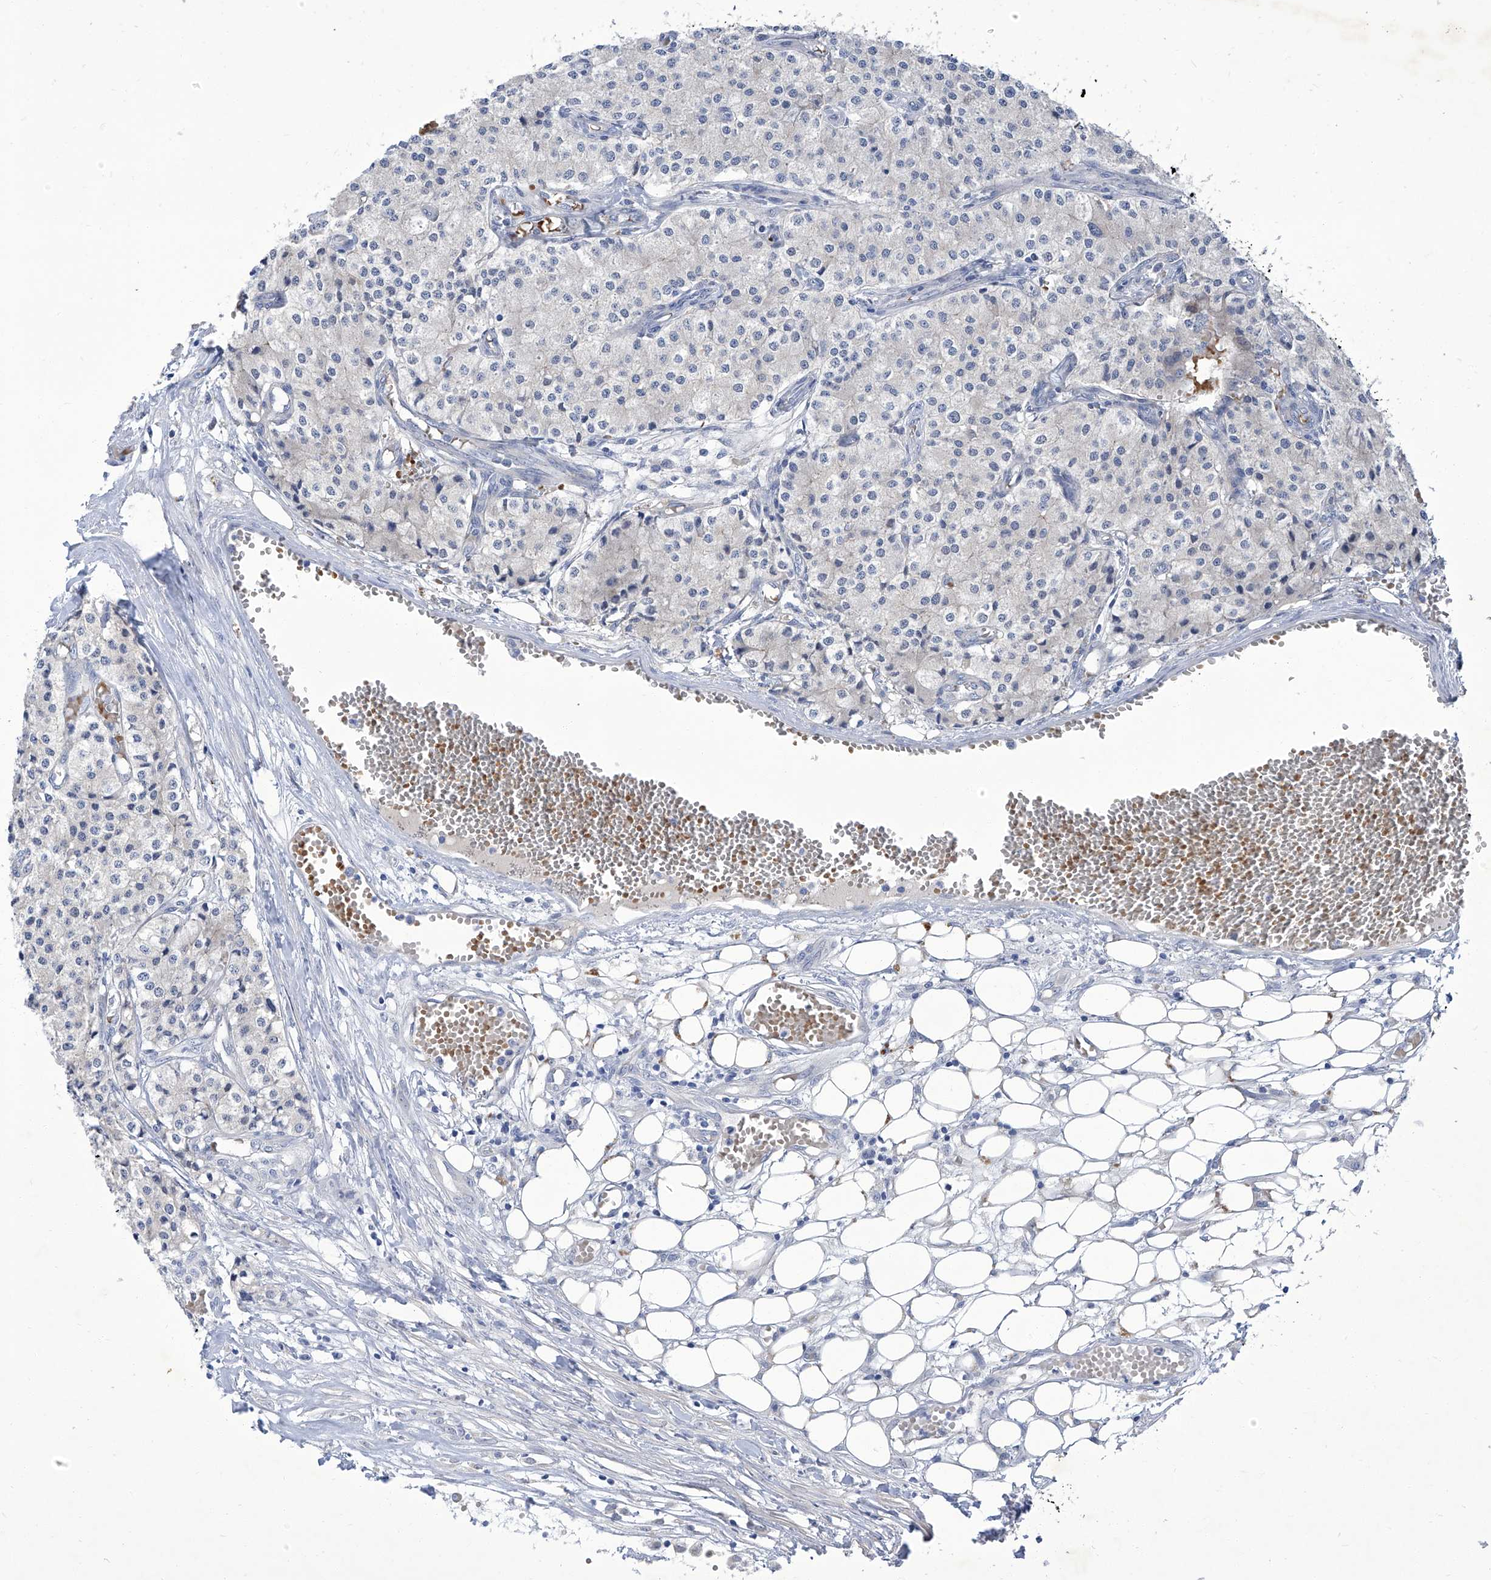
{"staining": {"intensity": "negative", "quantity": "none", "location": "none"}, "tissue": "carcinoid", "cell_type": "Tumor cells", "image_type": "cancer", "snomed": [{"axis": "morphology", "description": "Carcinoid, malignant, NOS"}, {"axis": "topography", "description": "Colon"}], "caption": "There is no significant expression in tumor cells of carcinoid (malignant).", "gene": "PARD3", "patient": {"sex": "female", "age": 52}}